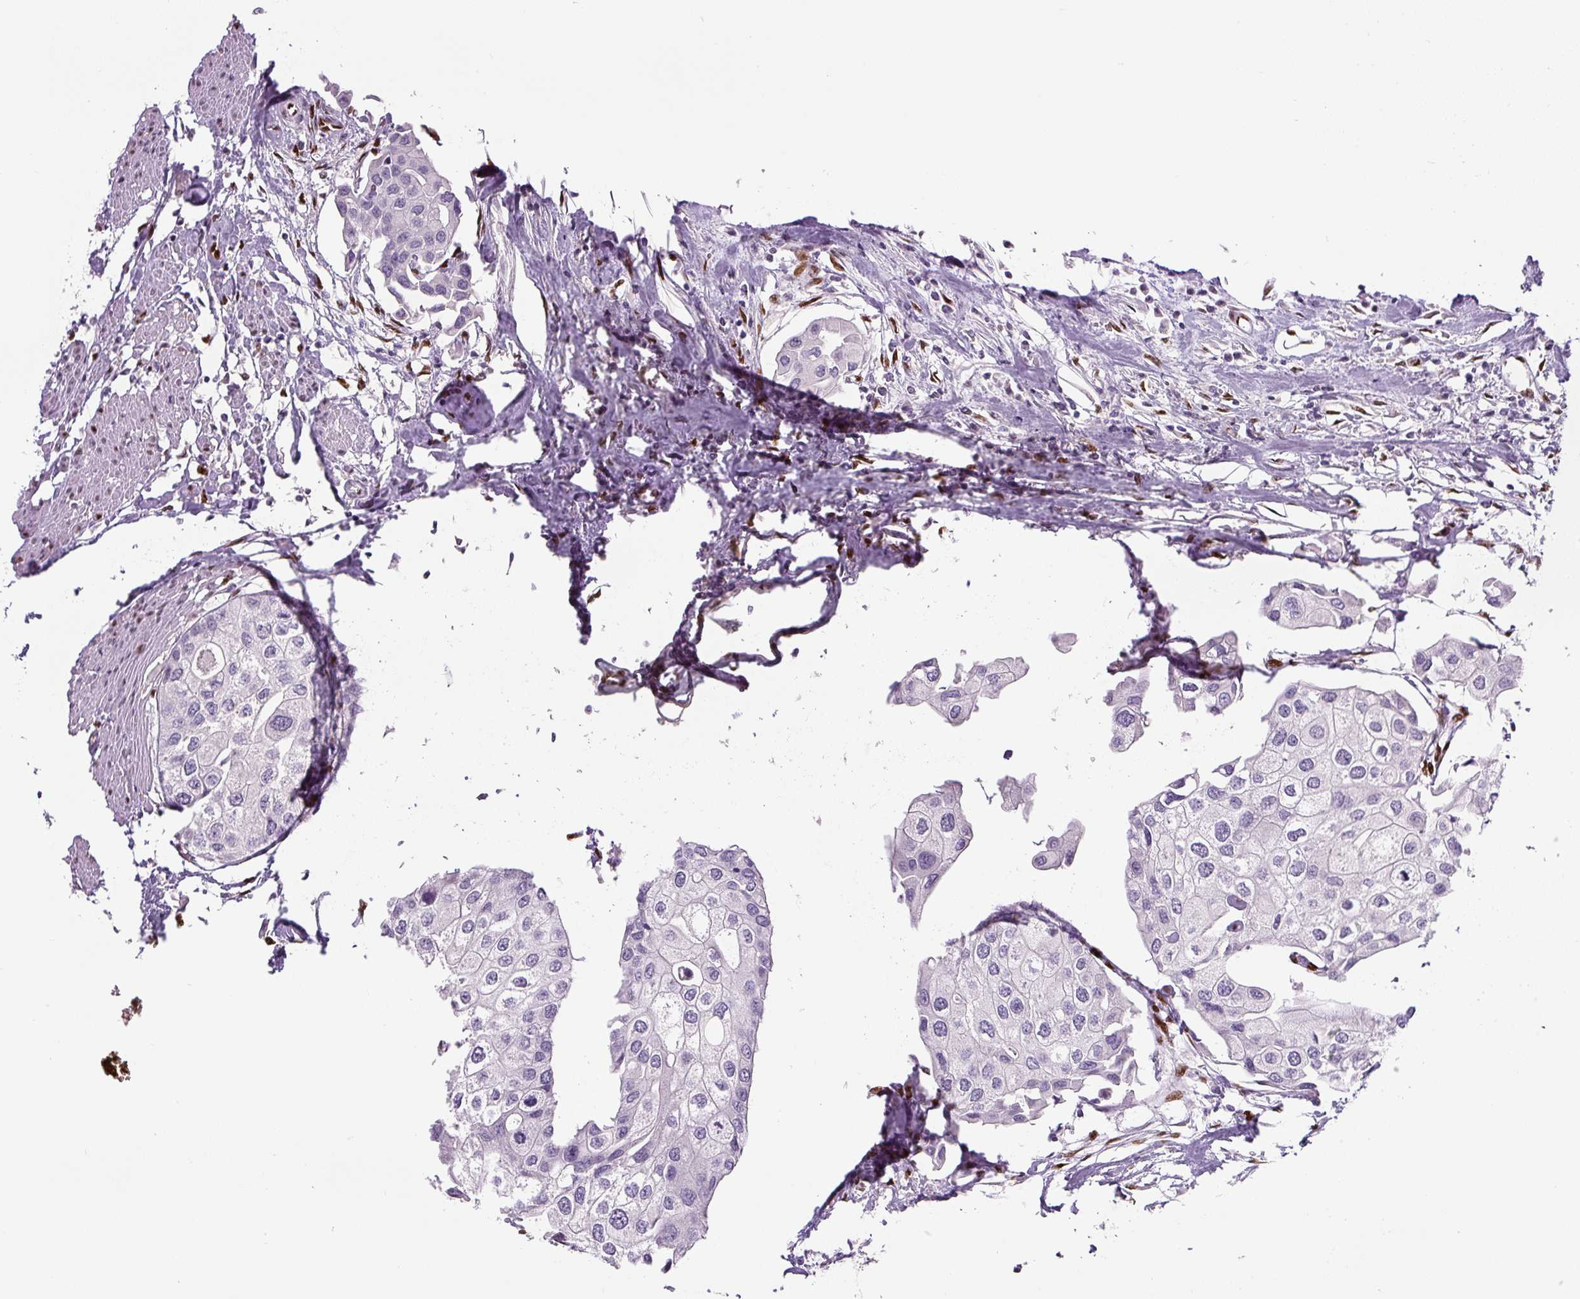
{"staining": {"intensity": "negative", "quantity": "none", "location": "none"}, "tissue": "urothelial cancer", "cell_type": "Tumor cells", "image_type": "cancer", "snomed": [{"axis": "morphology", "description": "Urothelial carcinoma, High grade"}, {"axis": "topography", "description": "Urinary bladder"}], "caption": "IHC micrograph of urothelial cancer stained for a protein (brown), which reveals no positivity in tumor cells.", "gene": "ZEB1", "patient": {"sex": "male", "age": 64}}